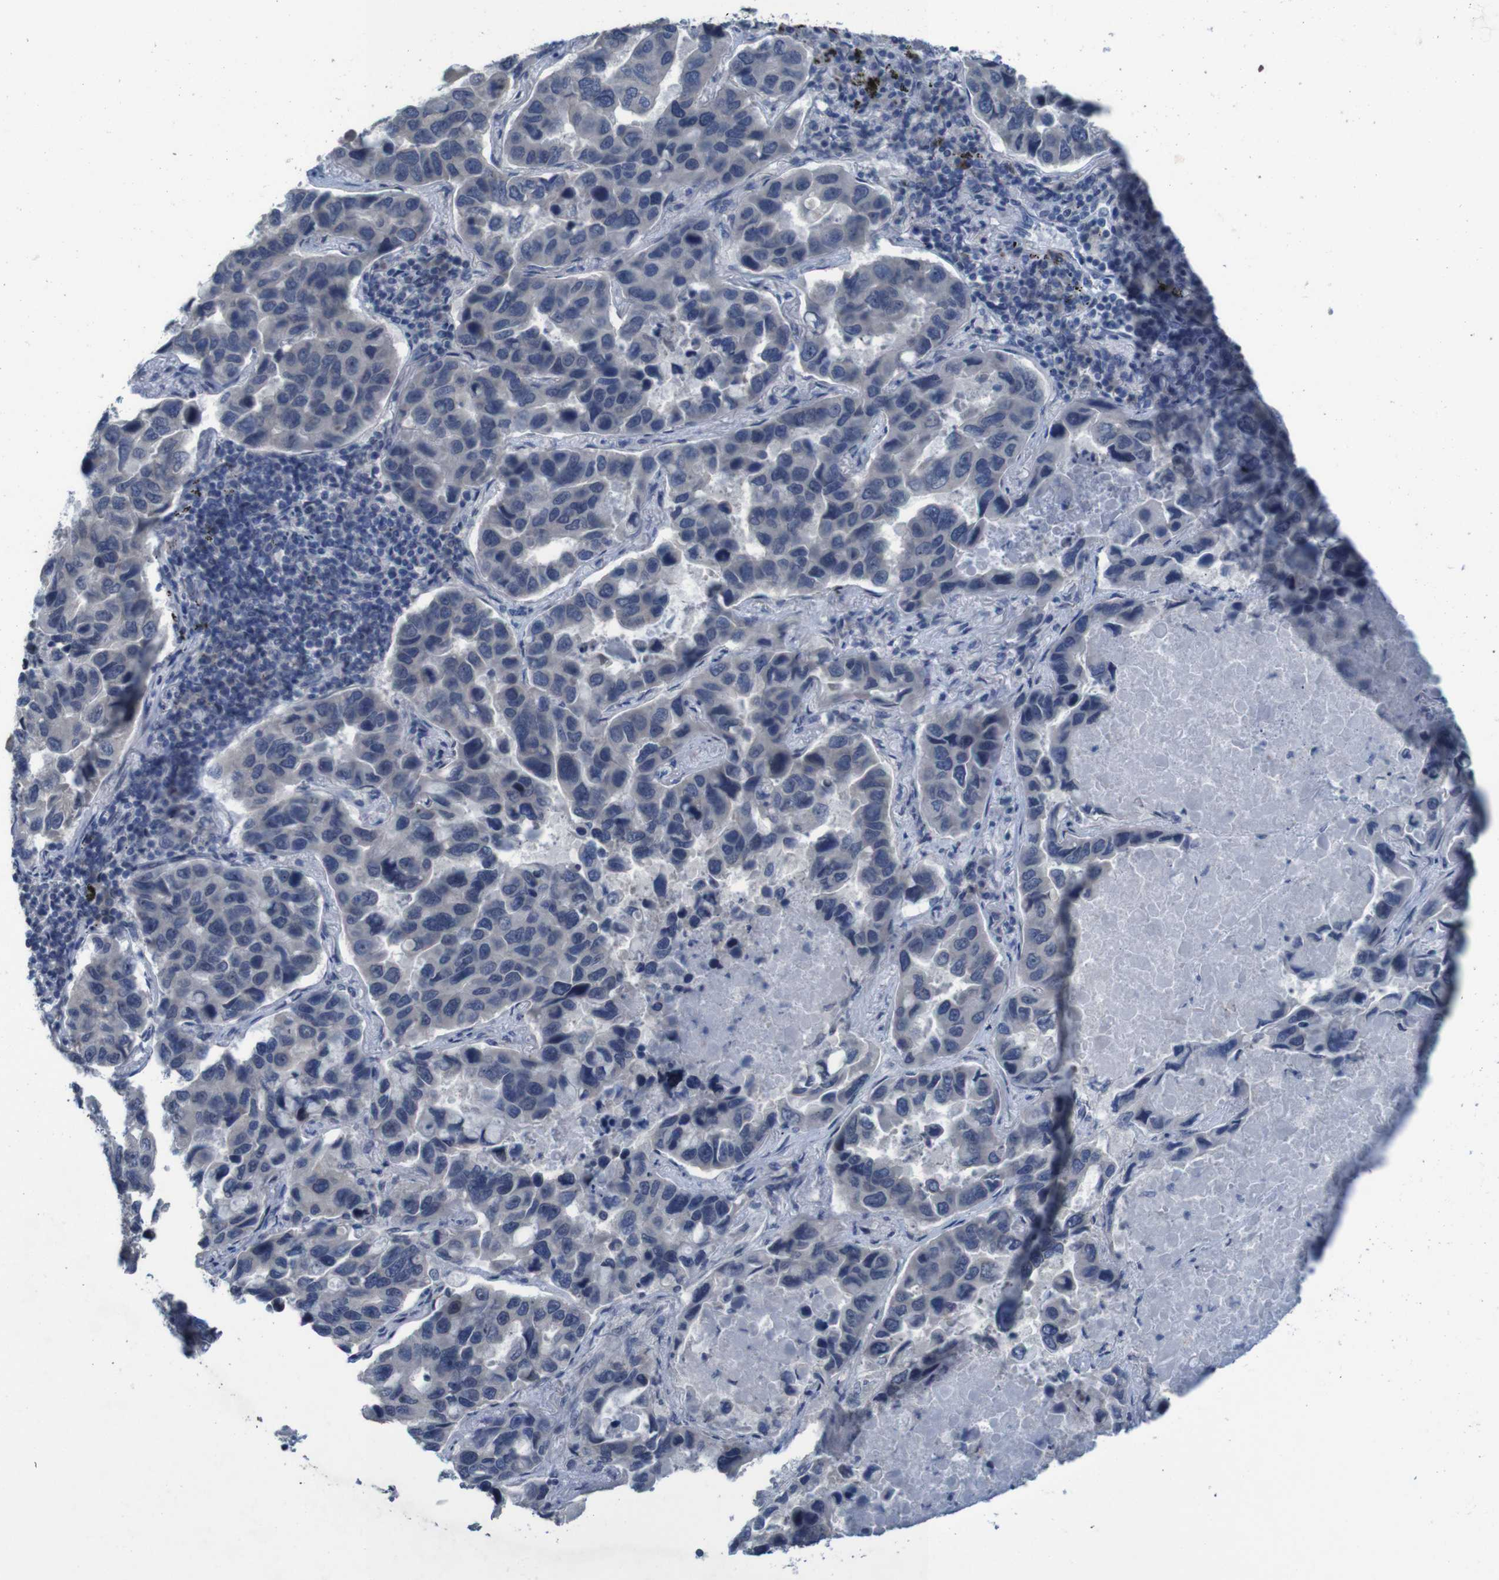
{"staining": {"intensity": "negative", "quantity": "none", "location": "none"}, "tissue": "lung cancer", "cell_type": "Tumor cells", "image_type": "cancer", "snomed": [{"axis": "morphology", "description": "Adenocarcinoma, NOS"}, {"axis": "topography", "description": "Lung"}], "caption": "A micrograph of lung adenocarcinoma stained for a protein shows no brown staining in tumor cells.", "gene": "CLDN18", "patient": {"sex": "male", "age": 64}}